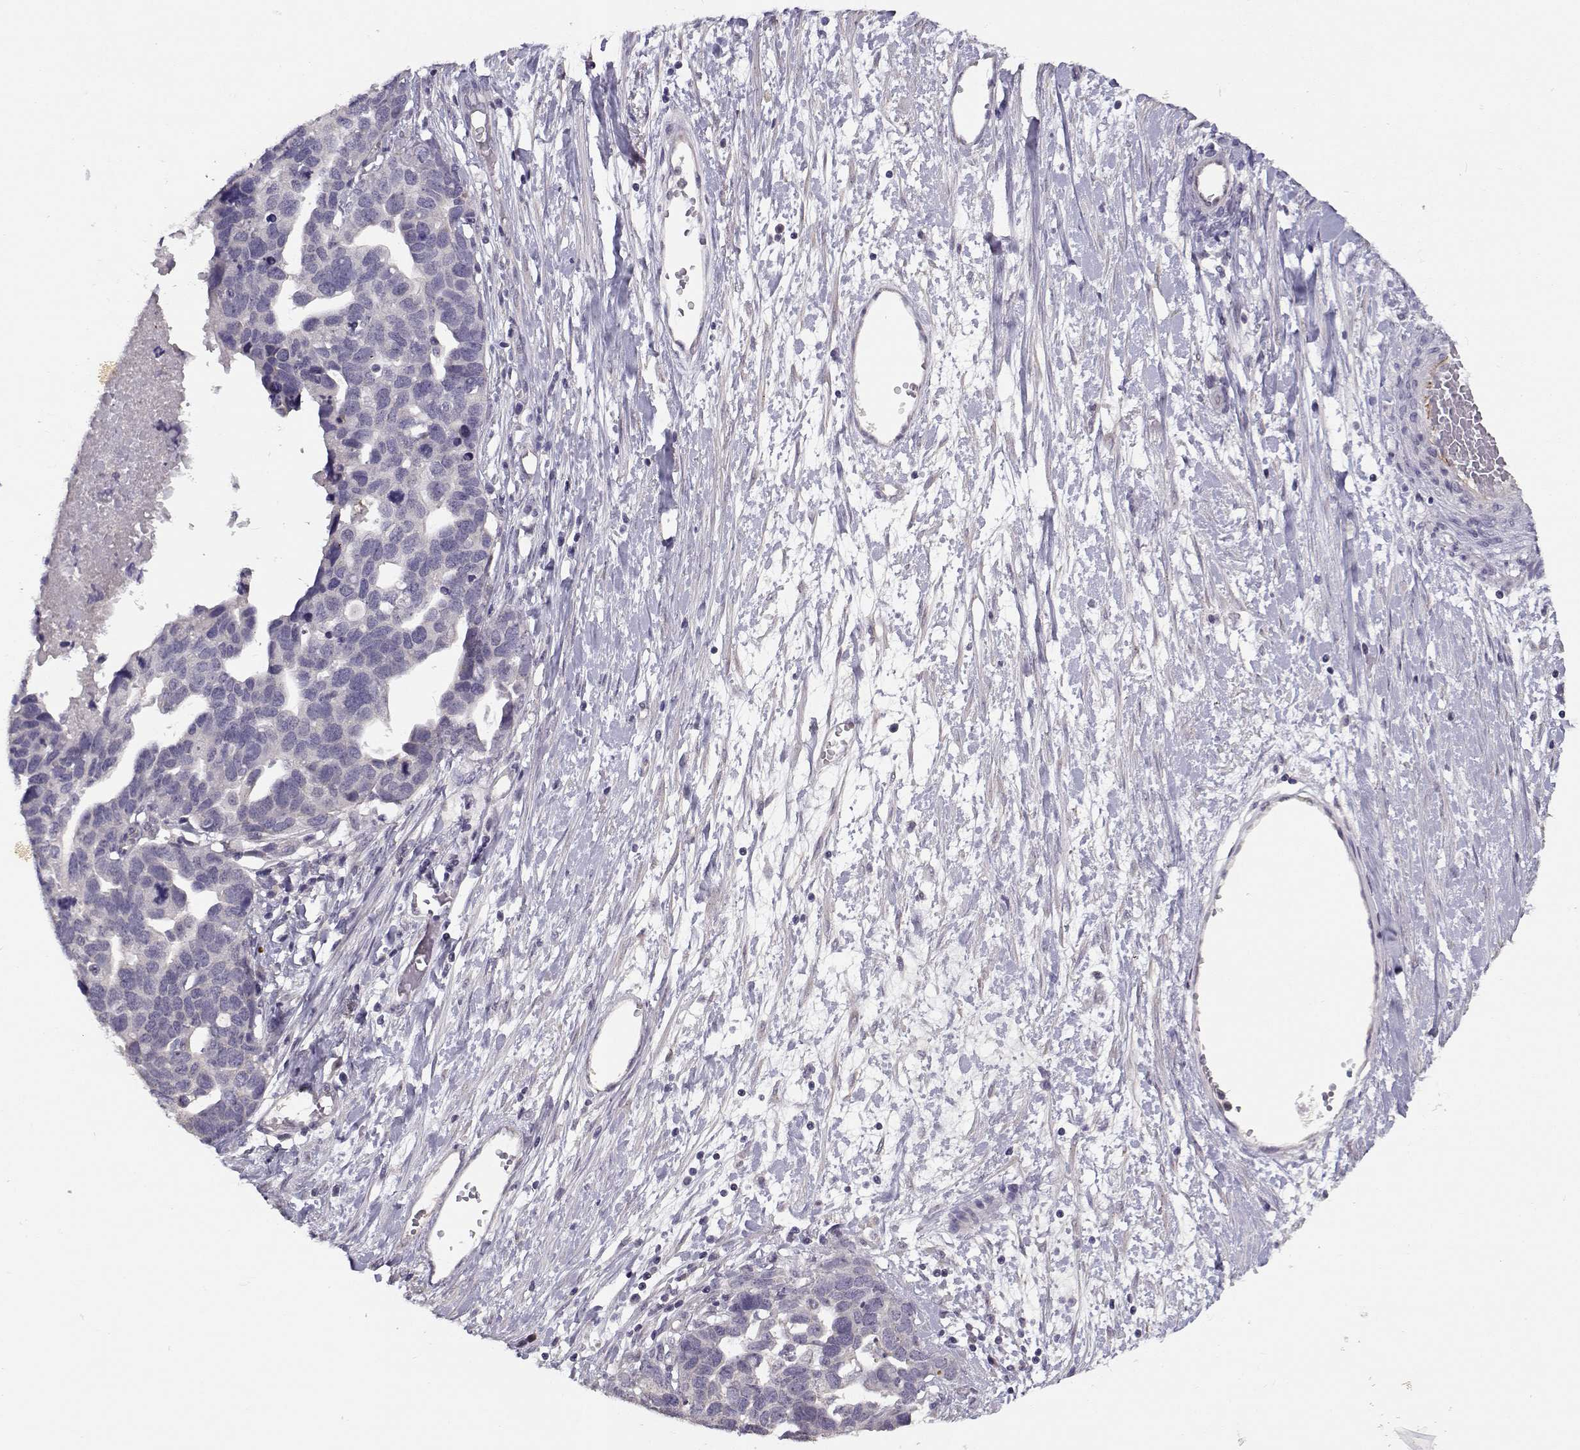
{"staining": {"intensity": "negative", "quantity": "none", "location": "none"}, "tissue": "ovarian cancer", "cell_type": "Tumor cells", "image_type": "cancer", "snomed": [{"axis": "morphology", "description": "Cystadenocarcinoma, serous, NOS"}, {"axis": "topography", "description": "Ovary"}], "caption": "Immunohistochemistry (IHC) image of serous cystadenocarcinoma (ovarian) stained for a protein (brown), which exhibits no positivity in tumor cells. Brightfield microscopy of IHC stained with DAB (brown) and hematoxylin (blue), captured at high magnification.", "gene": "TMEM145", "patient": {"sex": "female", "age": 54}}